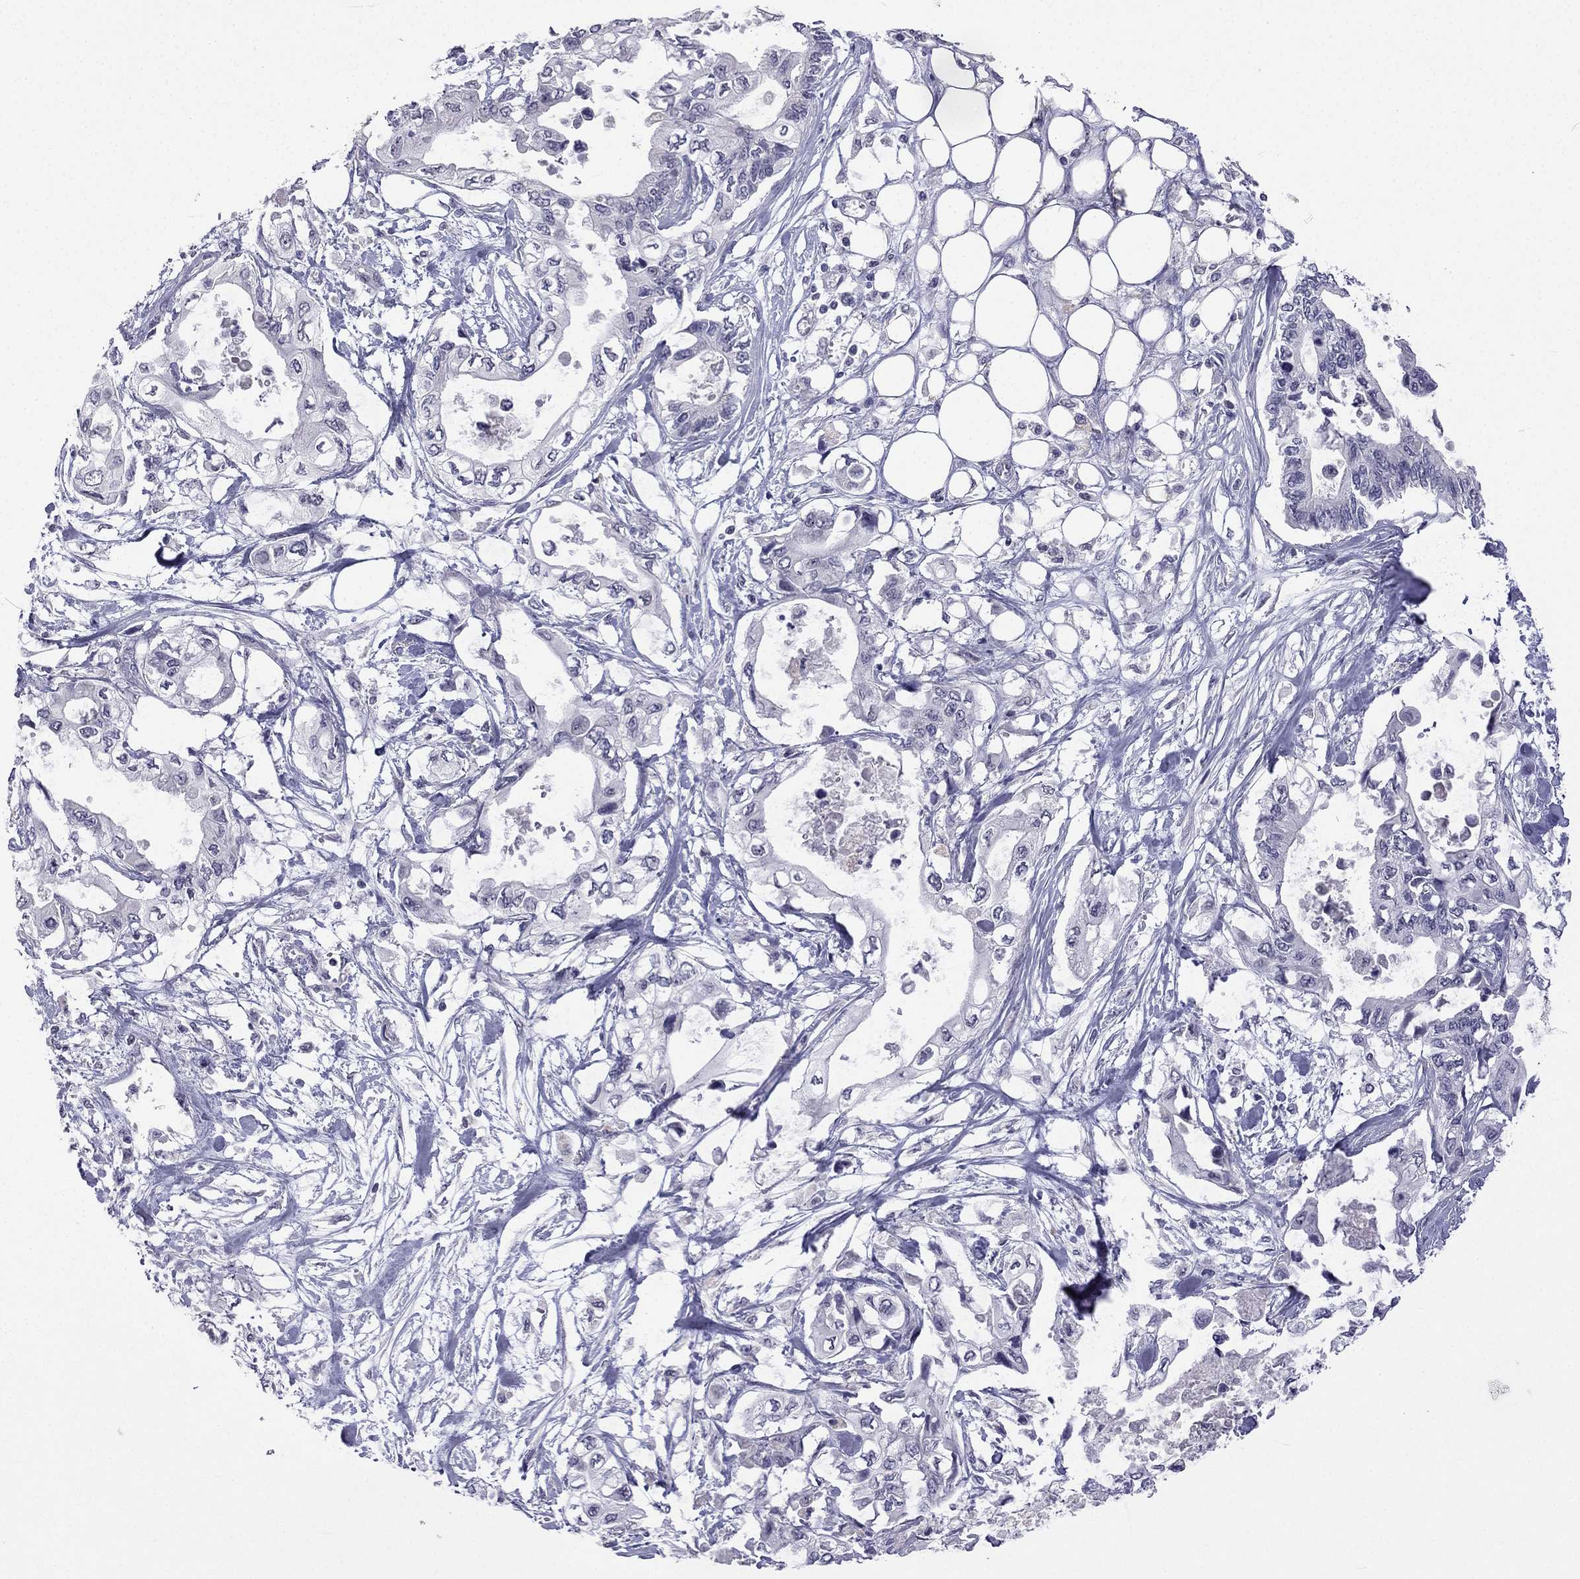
{"staining": {"intensity": "negative", "quantity": "none", "location": "none"}, "tissue": "pancreatic cancer", "cell_type": "Tumor cells", "image_type": "cancer", "snomed": [{"axis": "morphology", "description": "Adenocarcinoma, NOS"}, {"axis": "topography", "description": "Pancreas"}], "caption": "IHC of human pancreatic adenocarcinoma shows no positivity in tumor cells. (Stains: DAB (3,3'-diaminobenzidine) immunohistochemistry (IHC) with hematoxylin counter stain, Microscopy: brightfield microscopy at high magnification).", "gene": "C5orf49", "patient": {"sex": "female", "age": 63}}